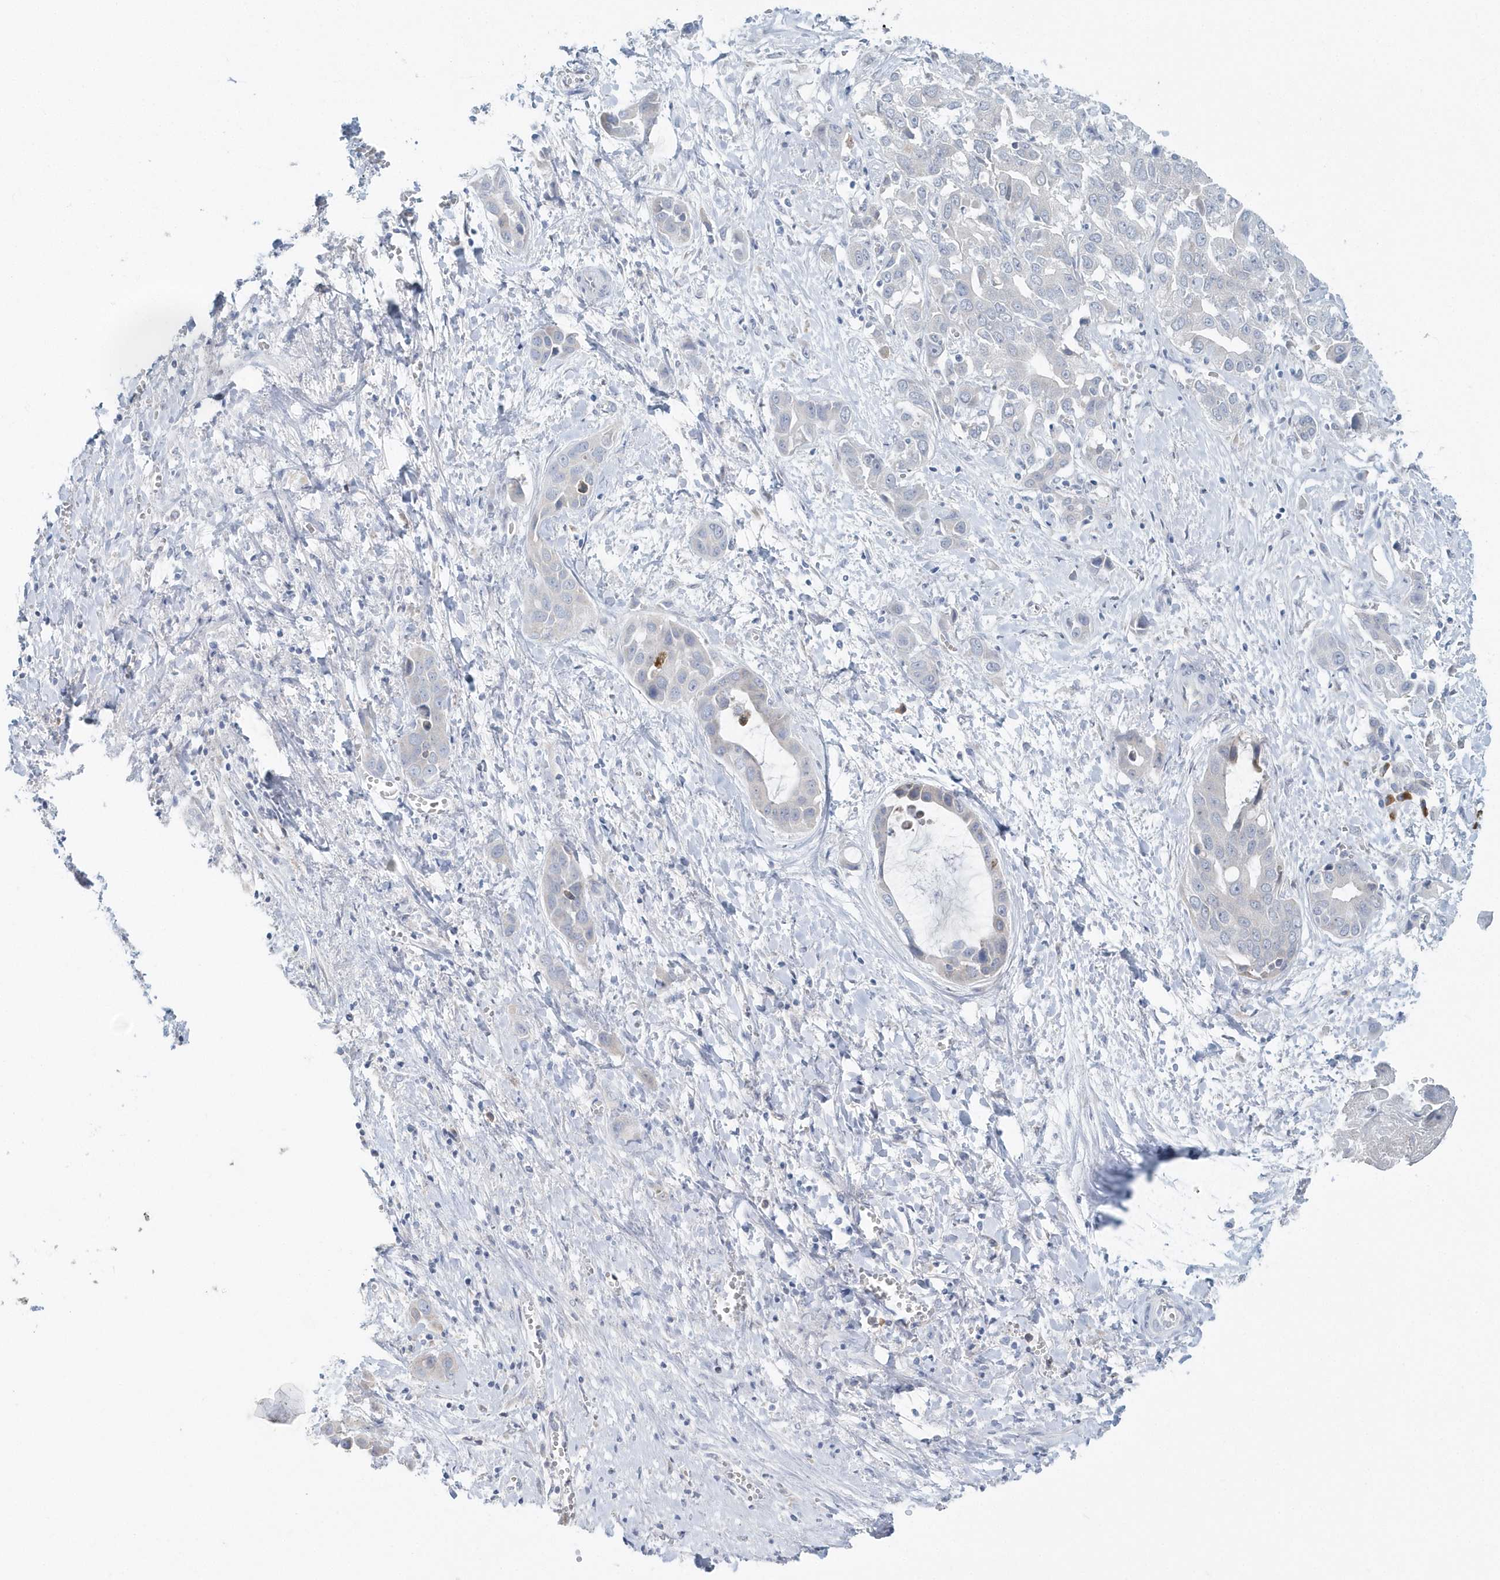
{"staining": {"intensity": "negative", "quantity": "none", "location": "none"}, "tissue": "liver cancer", "cell_type": "Tumor cells", "image_type": "cancer", "snomed": [{"axis": "morphology", "description": "Cholangiocarcinoma"}, {"axis": "topography", "description": "Liver"}], "caption": "IHC micrograph of liver cancer (cholangiocarcinoma) stained for a protein (brown), which shows no positivity in tumor cells. Brightfield microscopy of IHC stained with DAB (brown) and hematoxylin (blue), captured at high magnification.", "gene": "EIF3C", "patient": {"sex": "female", "age": 52}}